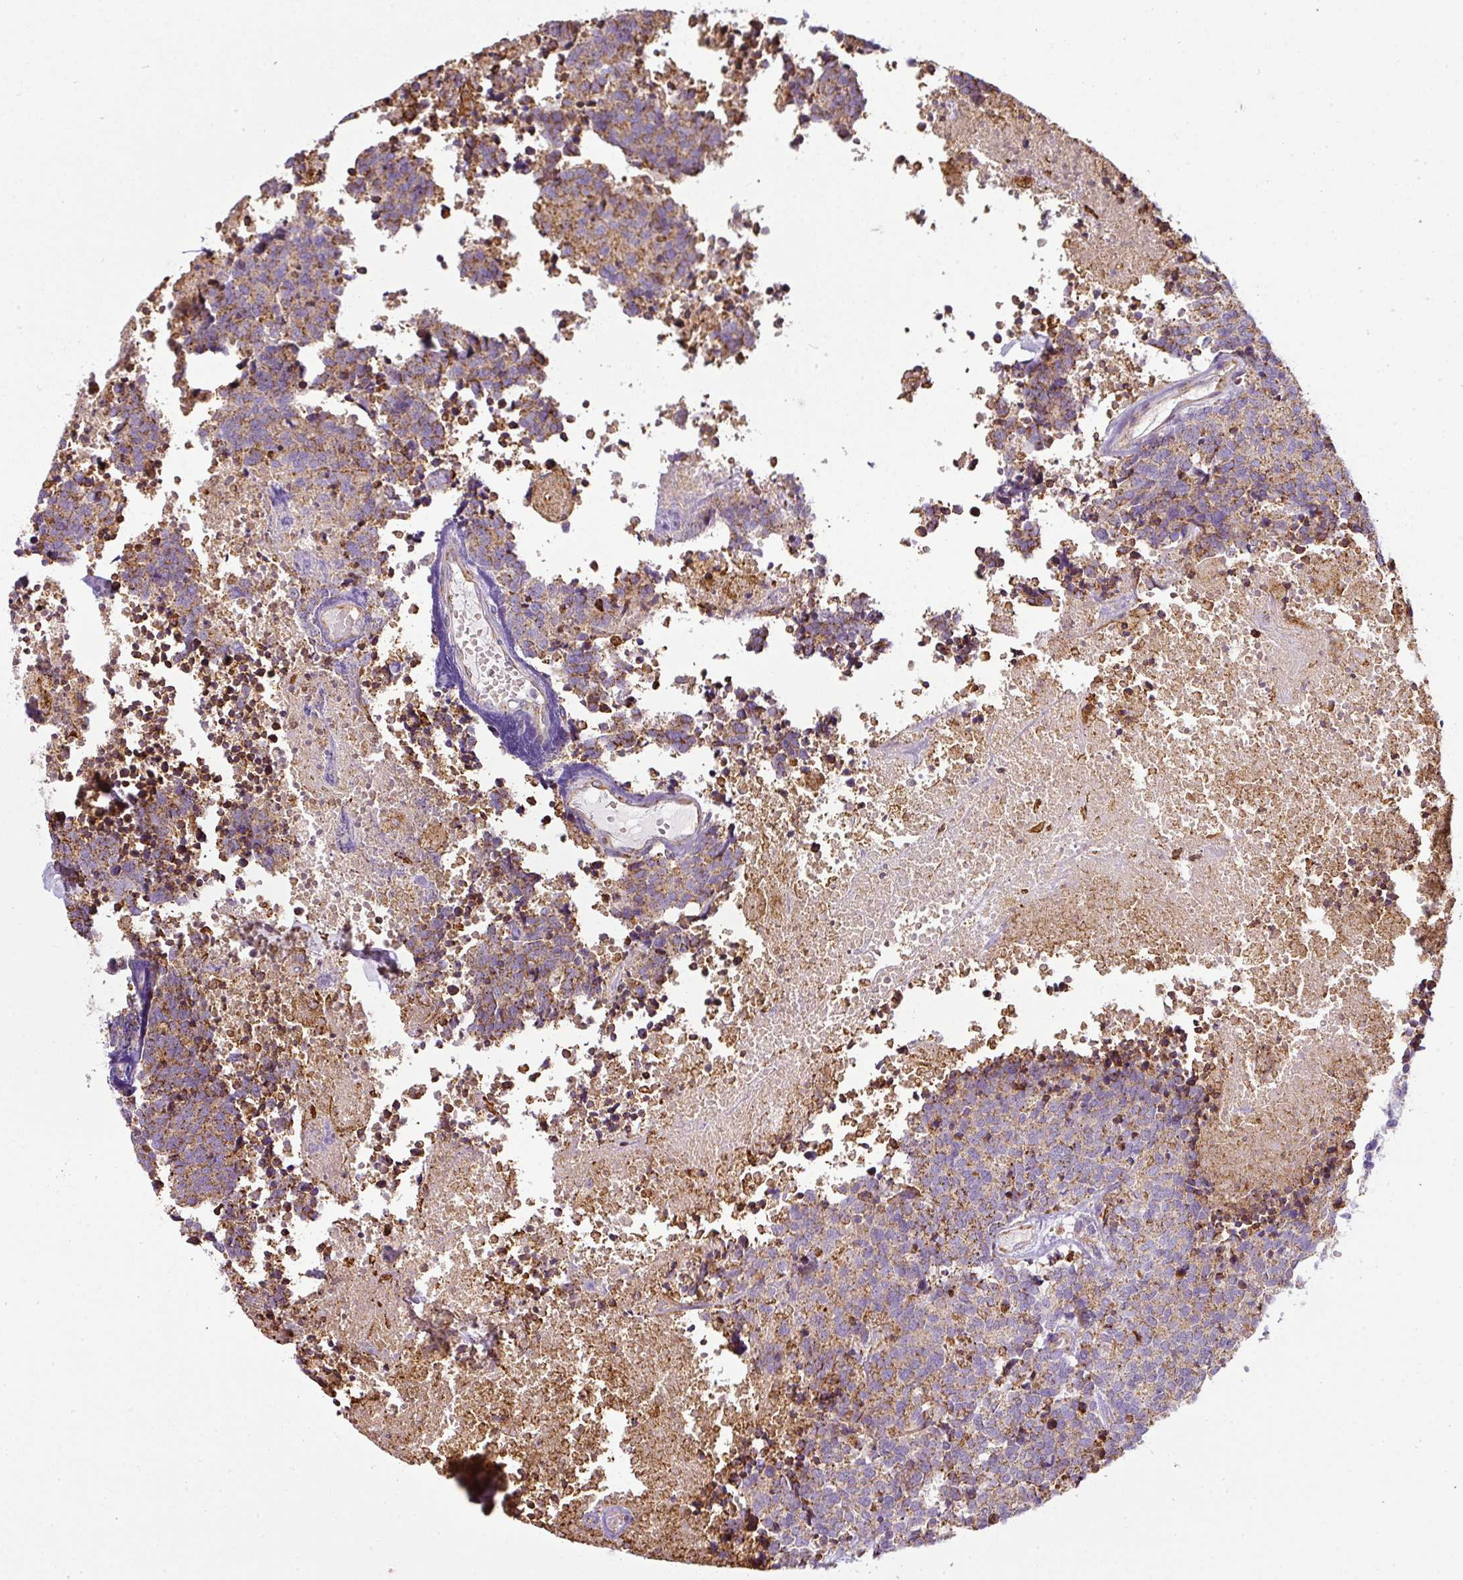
{"staining": {"intensity": "weak", "quantity": "25%-75%", "location": "cytoplasmic/membranous"}, "tissue": "carcinoid", "cell_type": "Tumor cells", "image_type": "cancer", "snomed": [{"axis": "morphology", "description": "Carcinoid, malignant, NOS"}, {"axis": "topography", "description": "Skin"}], "caption": "Human carcinoid stained with a protein marker reveals weak staining in tumor cells.", "gene": "ANKRD18A", "patient": {"sex": "female", "age": 79}}